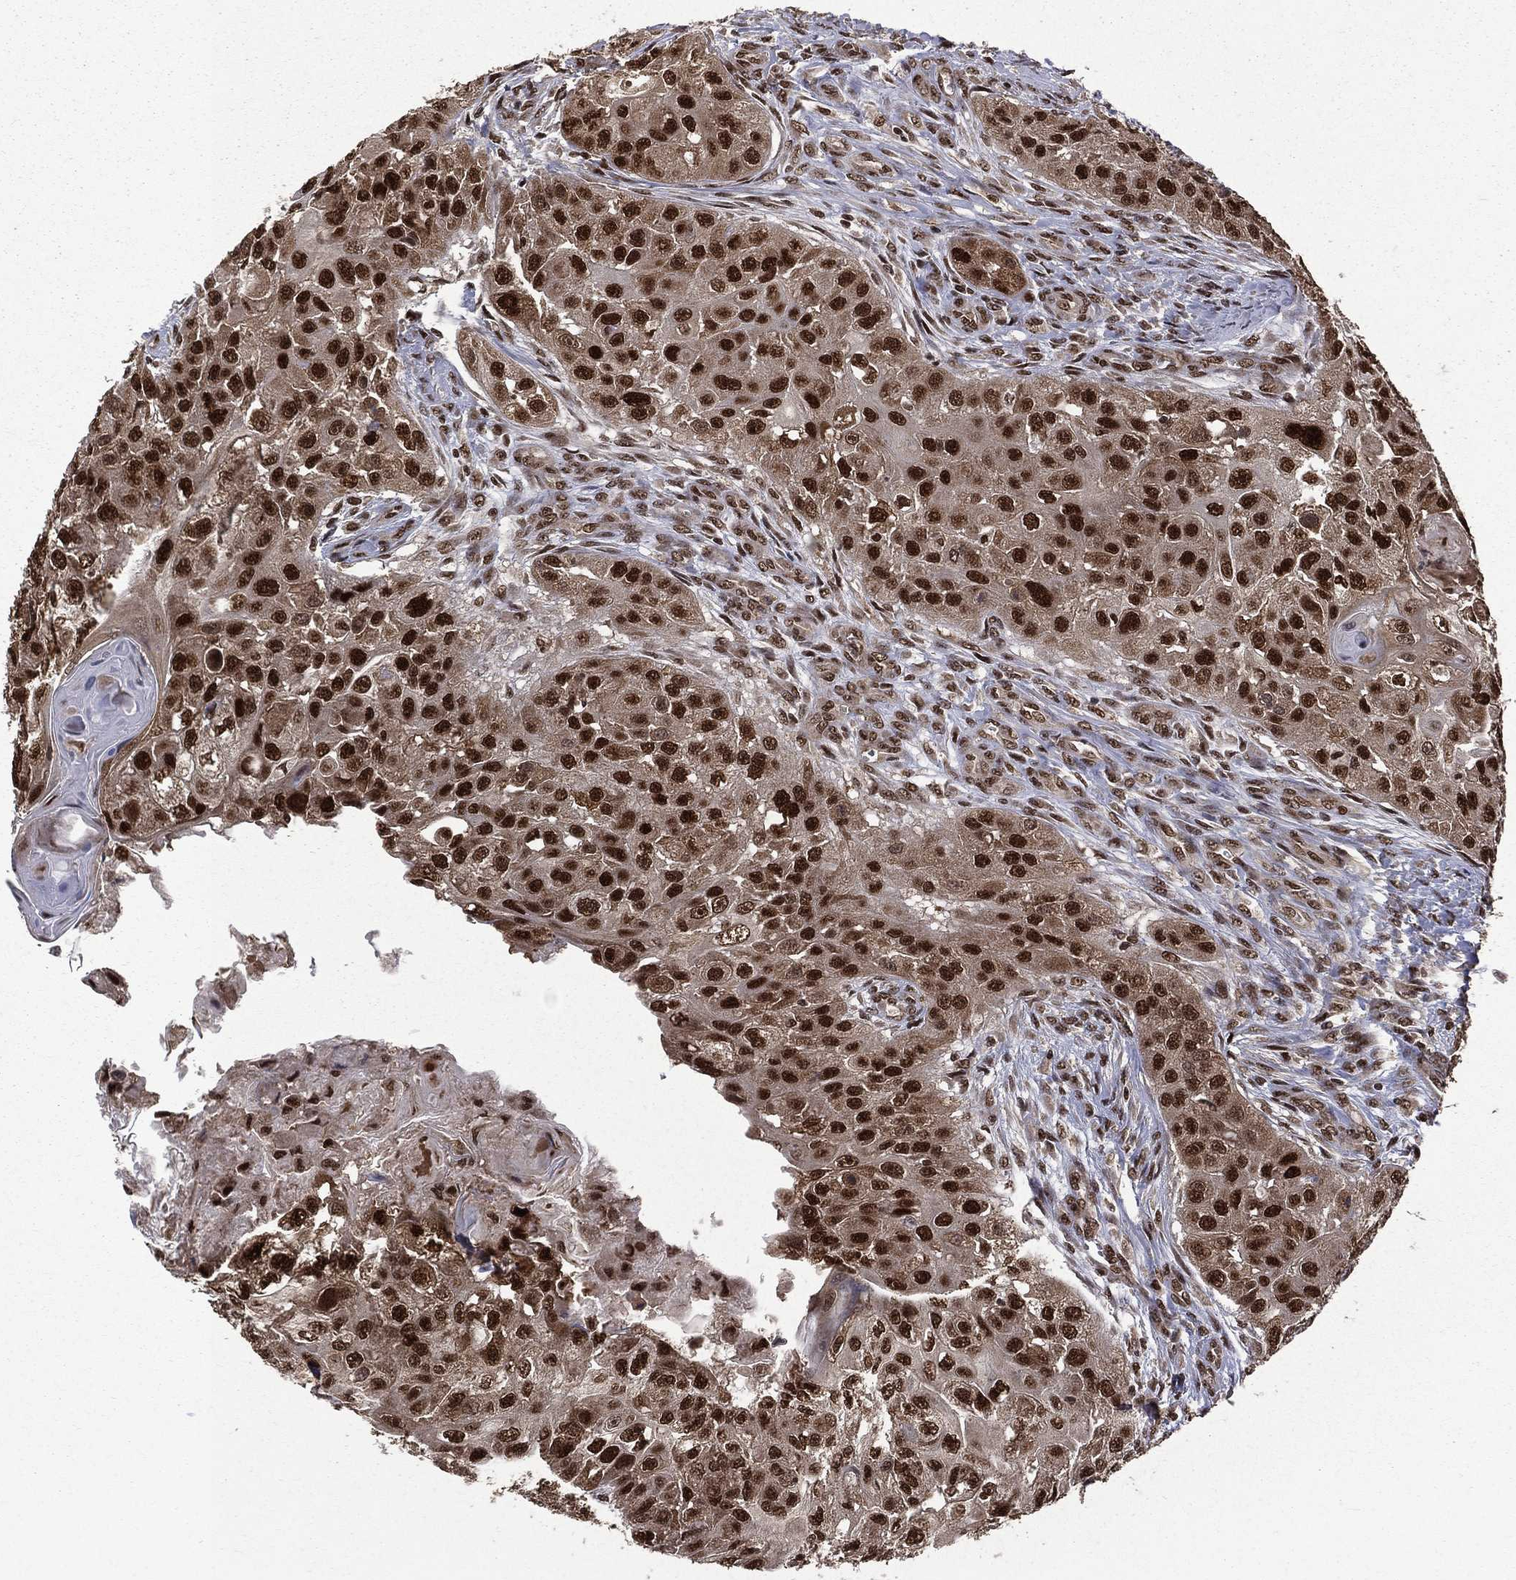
{"staining": {"intensity": "strong", "quantity": ">75%", "location": "nuclear"}, "tissue": "head and neck cancer", "cell_type": "Tumor cells", "image_type": "cancer", "snomed": [{"axis": "morphology", "description": "Normal tissue, NOS"}, {"axis": "morphology", "description": "Squamous cell carcinoma, NOS"}, {"axis": "topography", "description": "Skeletal muscle"}, {"axis": "topography", "description": "Head-Neck"}], "caption": "The micrograph displays immunohistochemical staining of head and neck cancer. There is strong nuclear positivity is present in about >75% of tumor cells.", "gene": "JMJD6", "patient": {"sex": "male", "age": 51}}